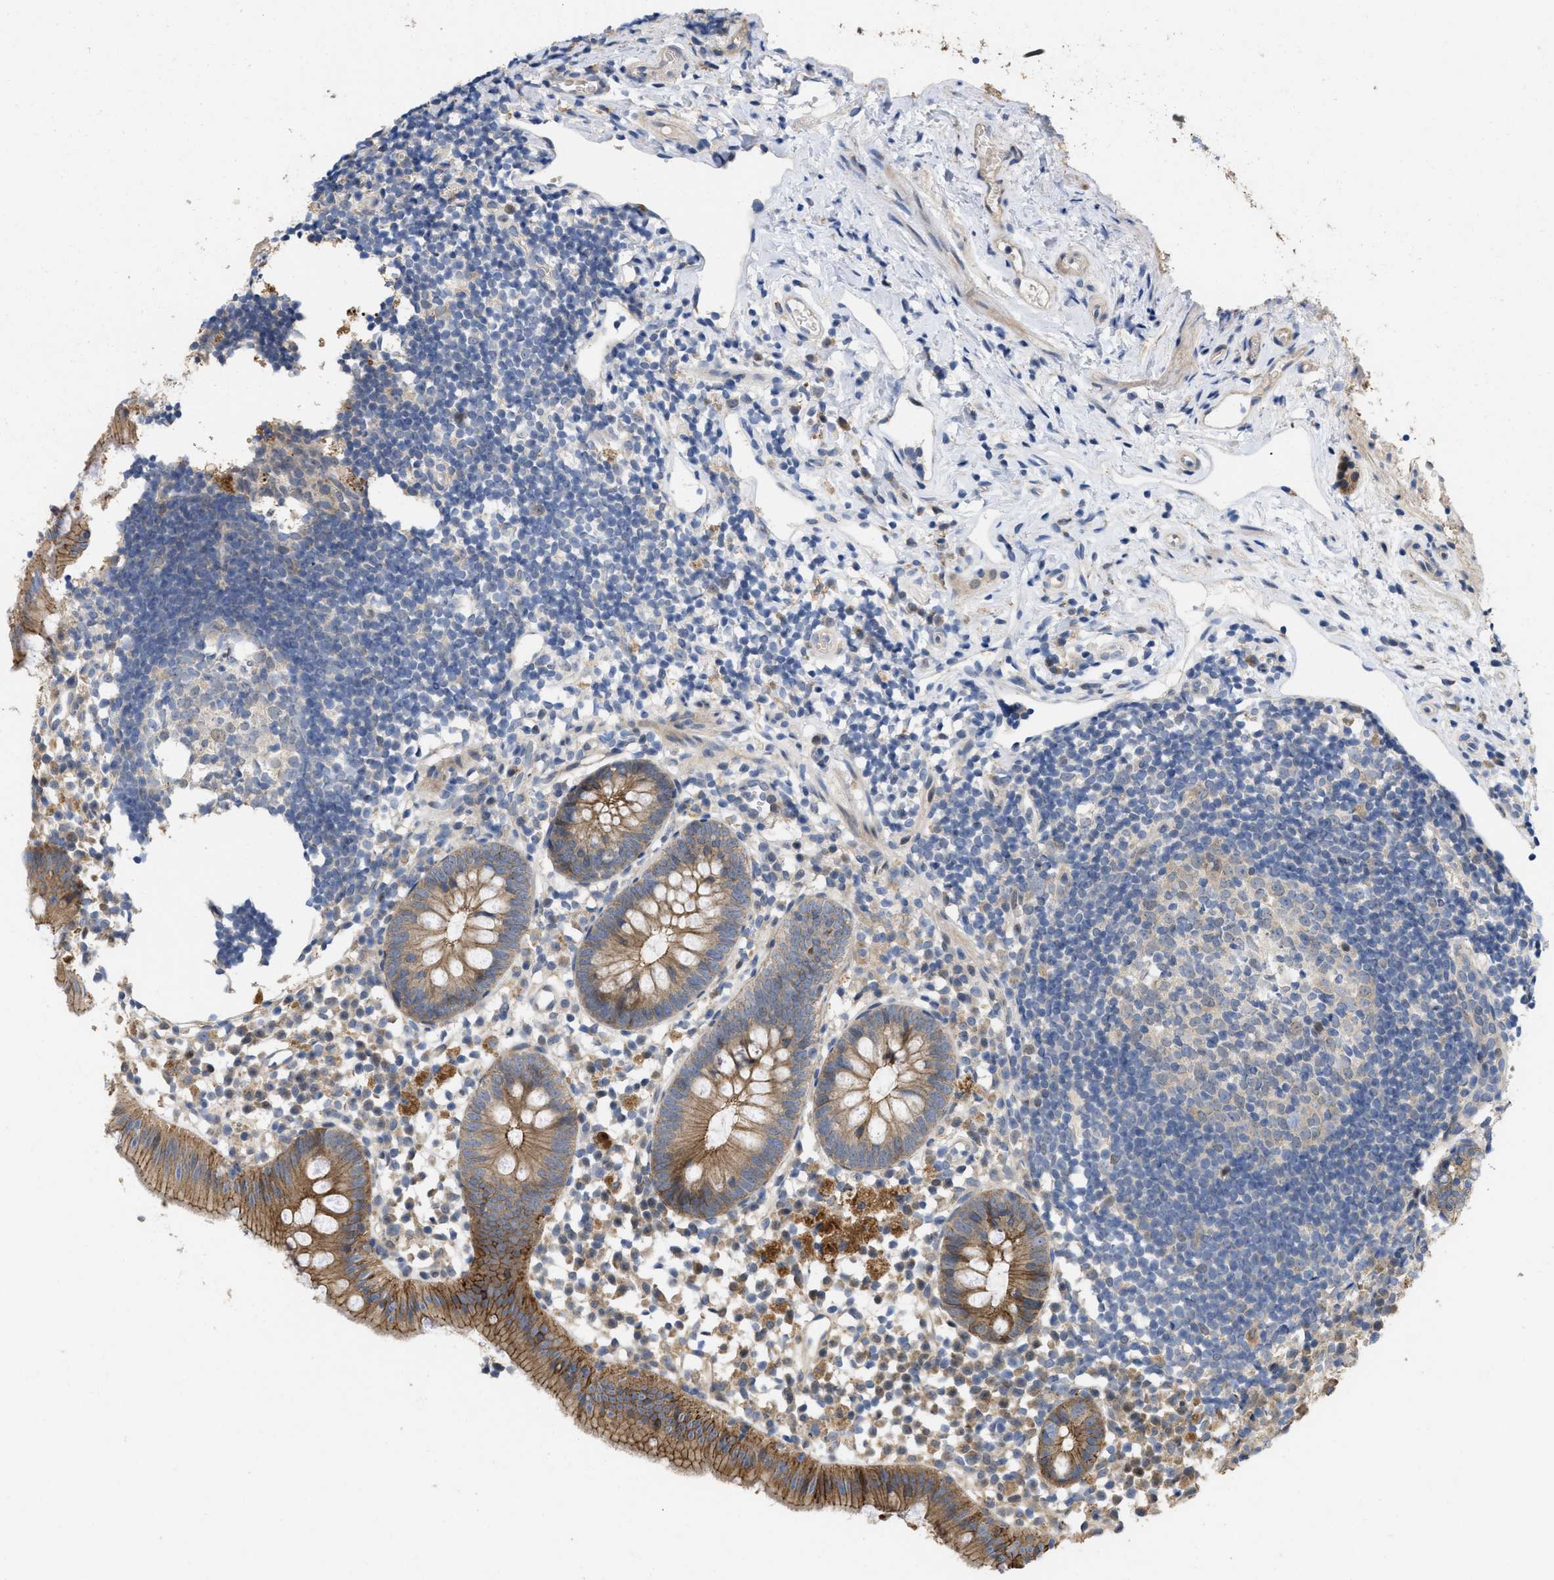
{"staining": {"intensity": "moderate", "quantity": ">75%", "location": "cytoplasmic/membranous"}, "tissue": "appendix", "cell_type": "Glandular cells", "image_type": "normal", "snomed": [{"axis": "morphology", "description": "Normal tissue, NOS"}, {"axis": "topography", "description": "Appendix"}], "caption": "A micrograph of appendix stained for a protein demonstrates moderate cytoplasmic/membranous brown staining in glandular cells.", "gene": "CDPF1", "patient": {"sex": "female", "age": 20}}